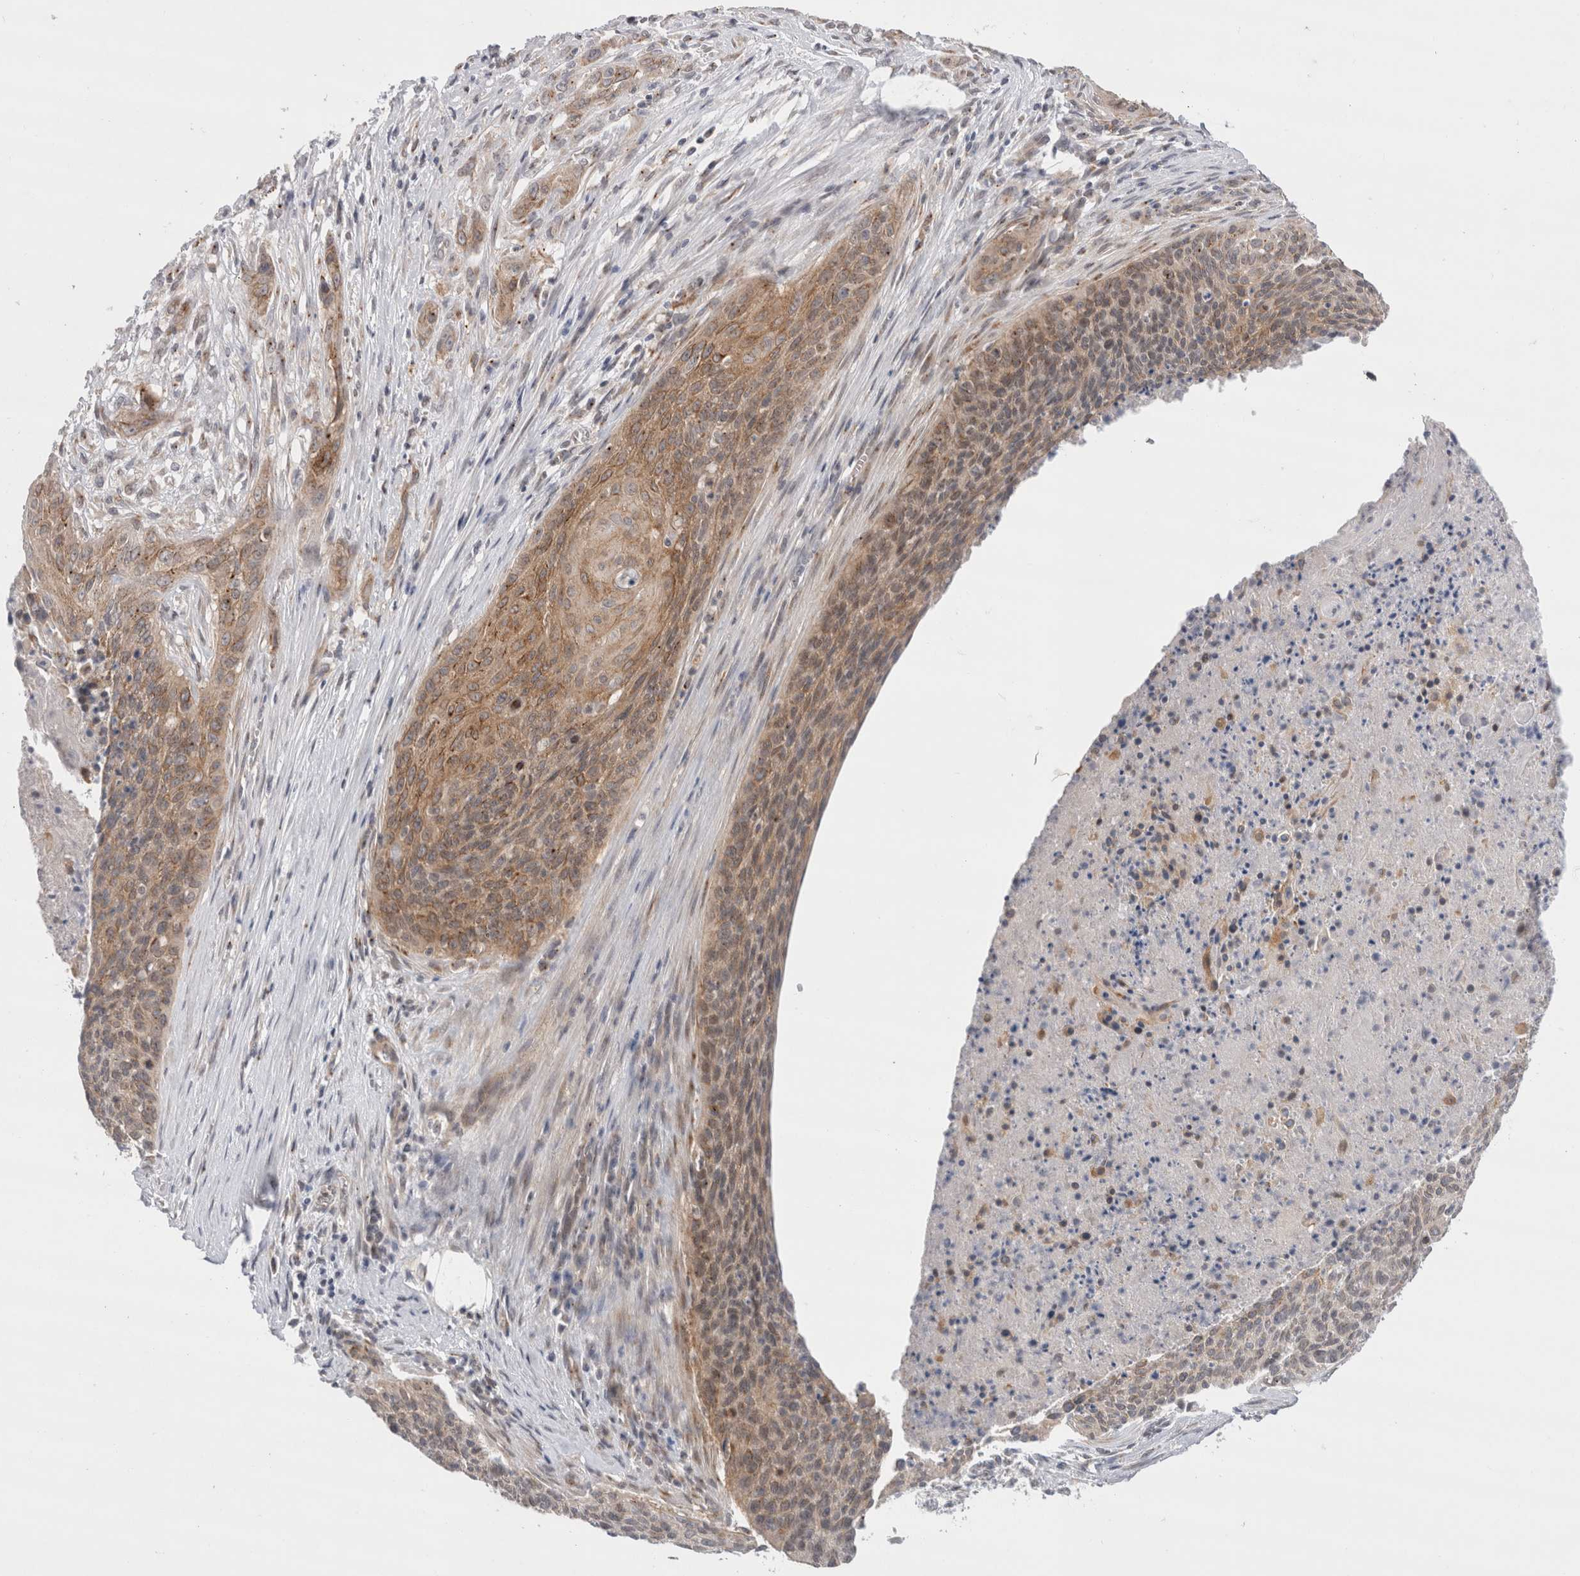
{"staining": {"intensity": "moderate", "quantity": ">75%", "location": "cytoplasmic/membranous"}, "tissue": "cervical cancer", "cell_type": "Tumor cells", "image_type": "cancer", "snomed": [{"axis": "morphology", "description": "Squamous cell carcinoma, NOS"}, {"axis": "topography", "description": "Cervix"}], "caption": "This is a photomicrograph of immunohistochemistry staining of cervical cancer (squamous cell carcinoma), which shows moderate expression in the cytoplasmic/membranous of tumor cells.", "gene": "BICD2", "patient": {"sex": "female", "age": 55}}